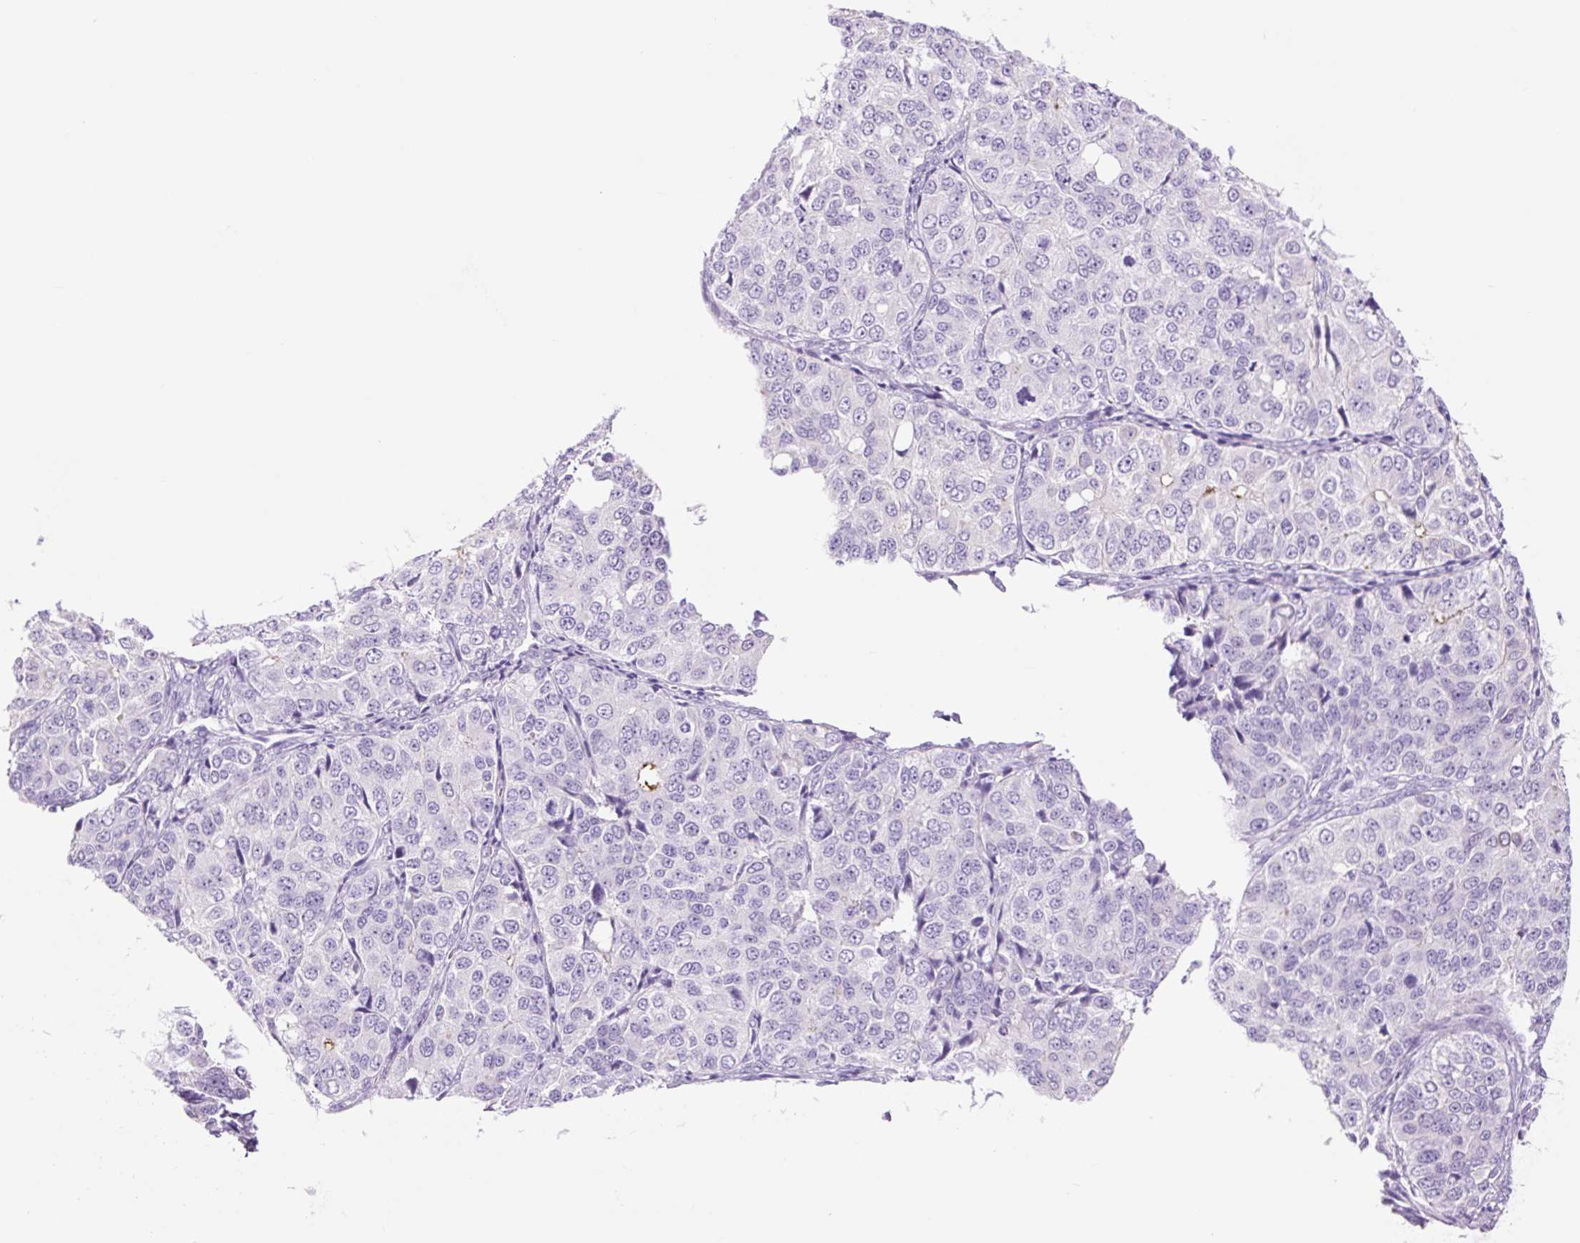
{"staining": {"intensity": "negative", "quantity": "none", "location": "none"}, "tissue": "ovarian cancer", "cell_type": "Tumor cells", "image_type": "cancer", "snomed": [{"axis": "morphology", "description": "Carcinoma, endometroid"}, {"axis": "topography", "description": "Ovary"}], "caption": "This photomicrograph is of ovarian cancer (endometroid carcinoma) stained with IHC to label a protein in brown with the nuclei are counter-stained blue. There is no staining in tumor cells.", "gene": "TFF2", "patient": {"sex": "female", "age": 51}}